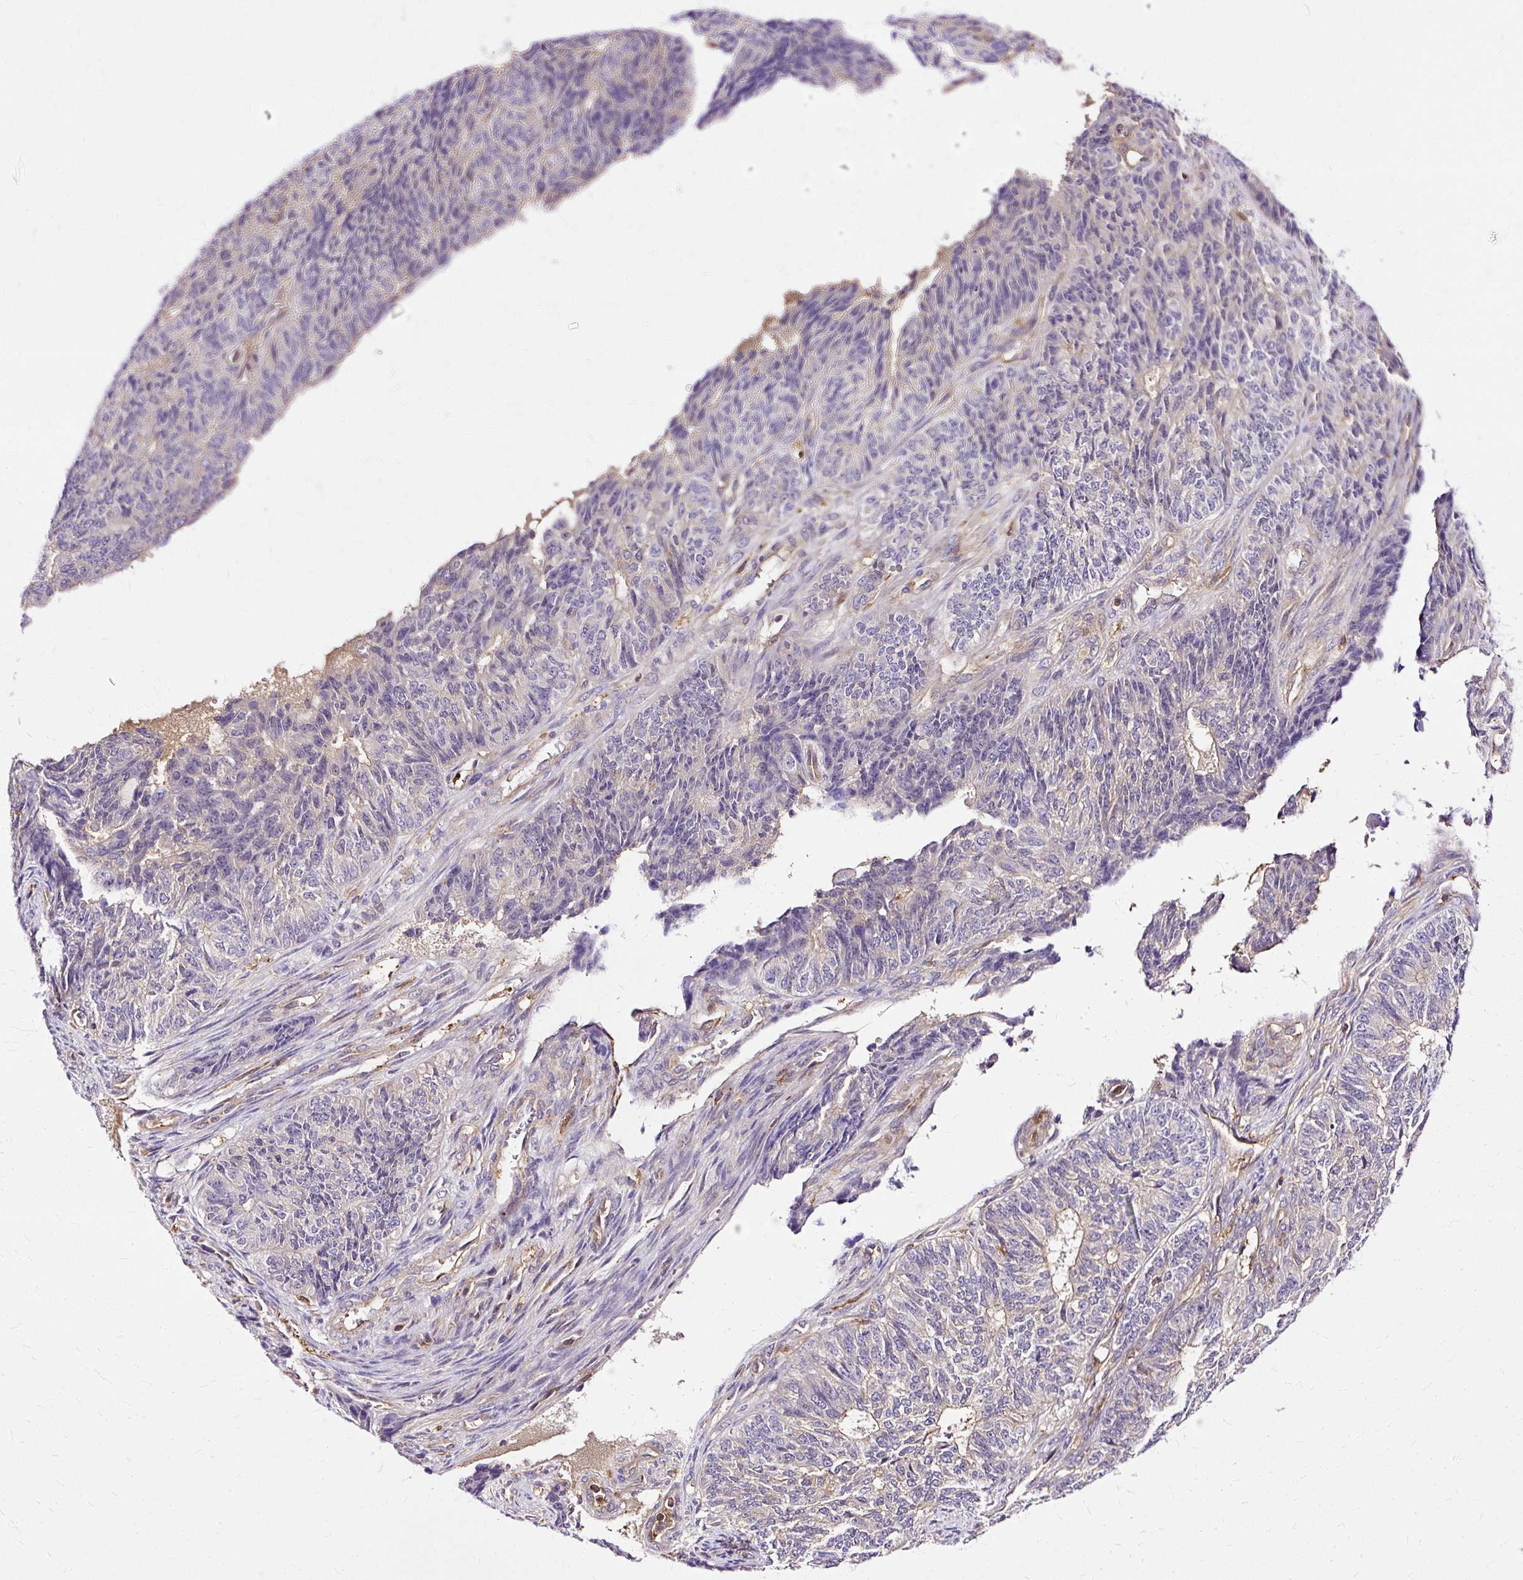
{"staining": {"intensity": "negative", "quantity": "none", "location": "none"}, "tissue": "endometrial cancer", "cell_type": "Tumor cells", "image_type": "cancer", "snomed": [{"axis": "morphology", "description": "Adenocarcinoma, NOS"}, {"axis": "topography", "description": "Endometrium"}], "caption": "Endometrial cancer (adenocarcinoma) was stained to show a protein in brown. There is no significant expression in tumor cells. Nuclei are stained in blue.", "gene": "TWF2", "patient": {"sex": "female", "age": 32}}